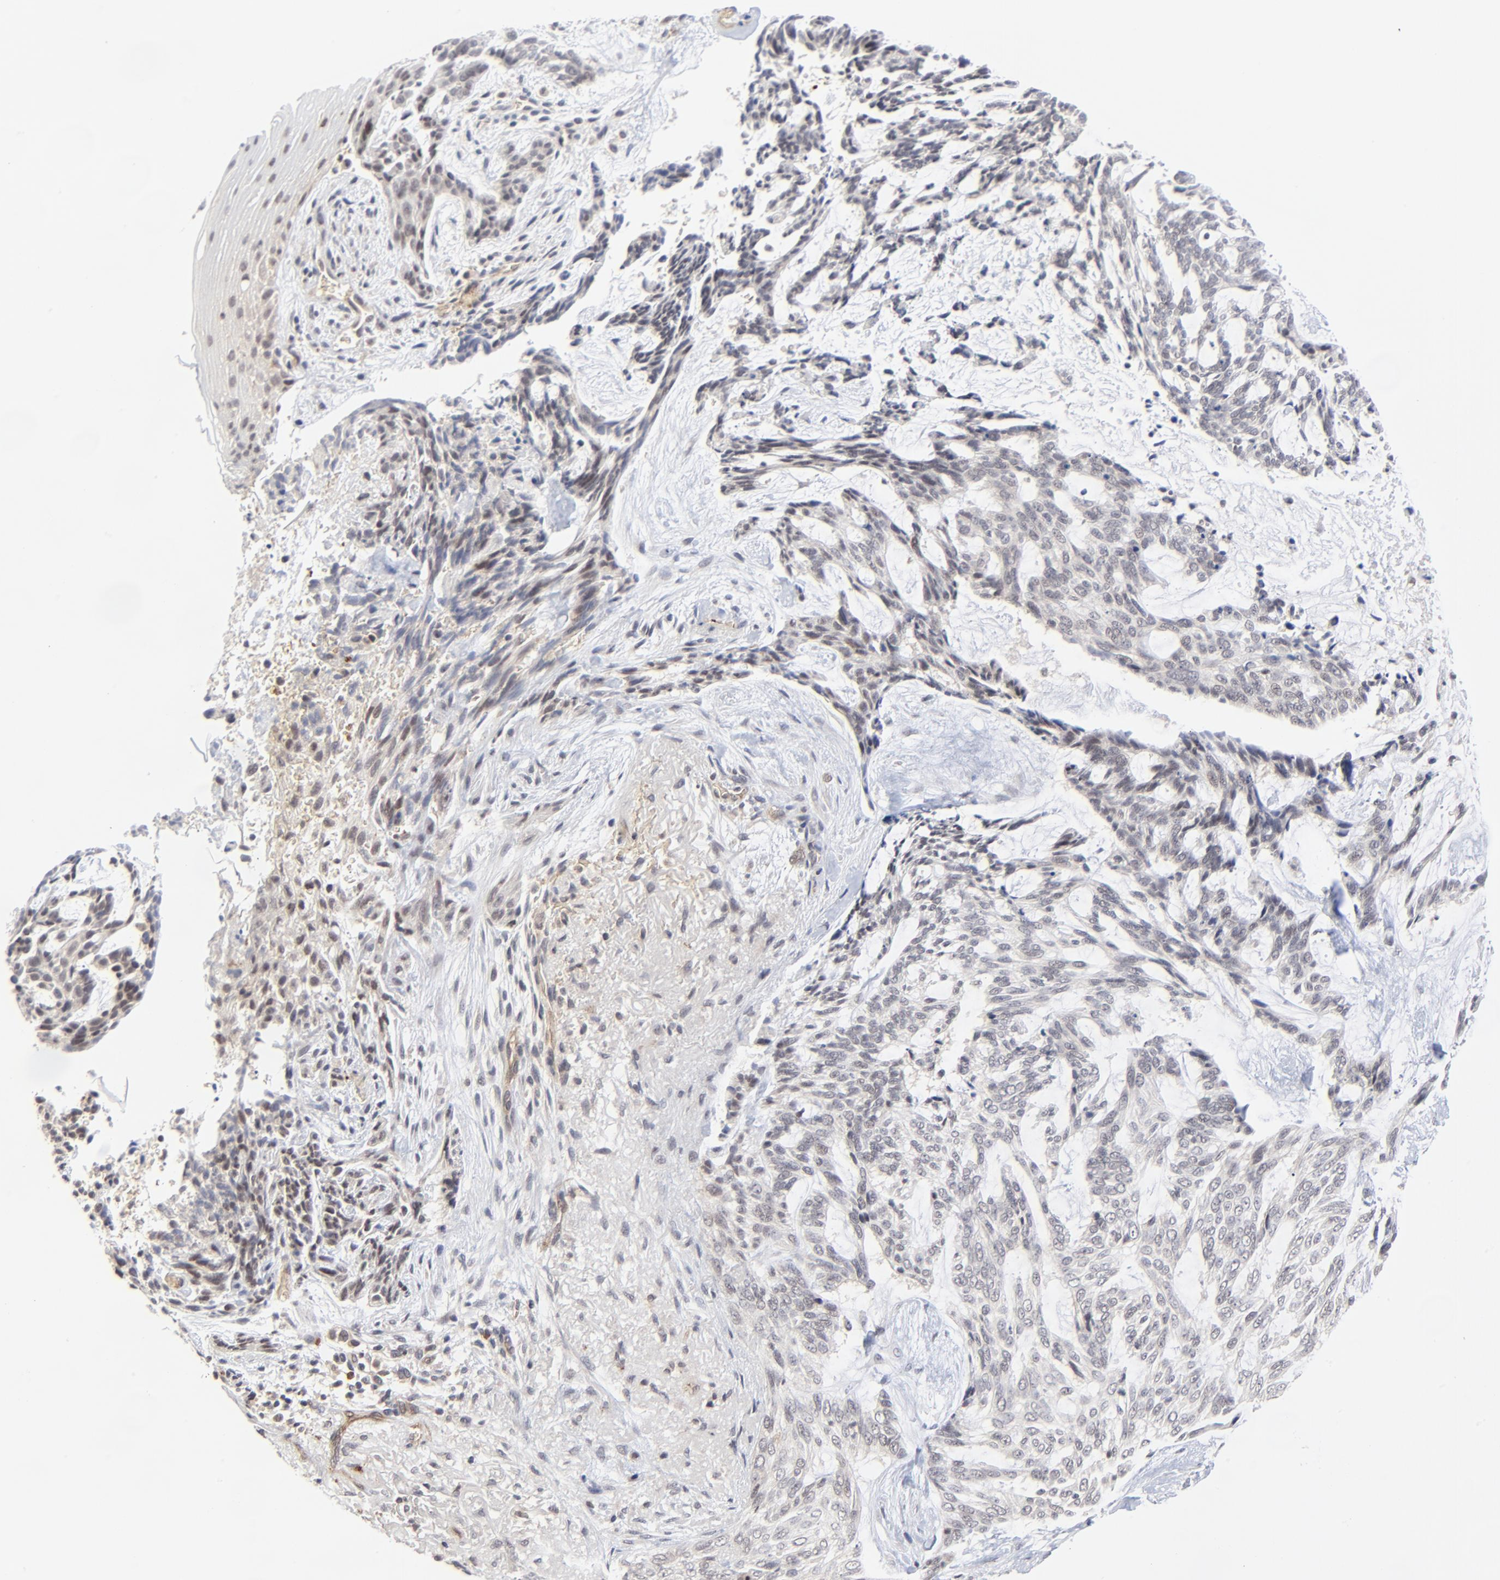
{"staining": {"intensity": "weak", "quantity": "<25%", "location": "cytoplasmic/membranous"}, "tissue": "skin cancer", "cell_type": "Tumor cells", "image_type": "cancer", "snomed": [{"axis": "morphology", "description": "Normal tissue, NOS"}, {"axis": "morphology", "description": "Basal cell carcinoma"}, {"axis": "topography", "description": "Skin"}], "caption": "Tumor cells show no significant staining in basal cell carcinoma (skin). Nuclei are stained in blue.", "gene": "CASP10", "patient": {"sex": "female", "age": 71}}